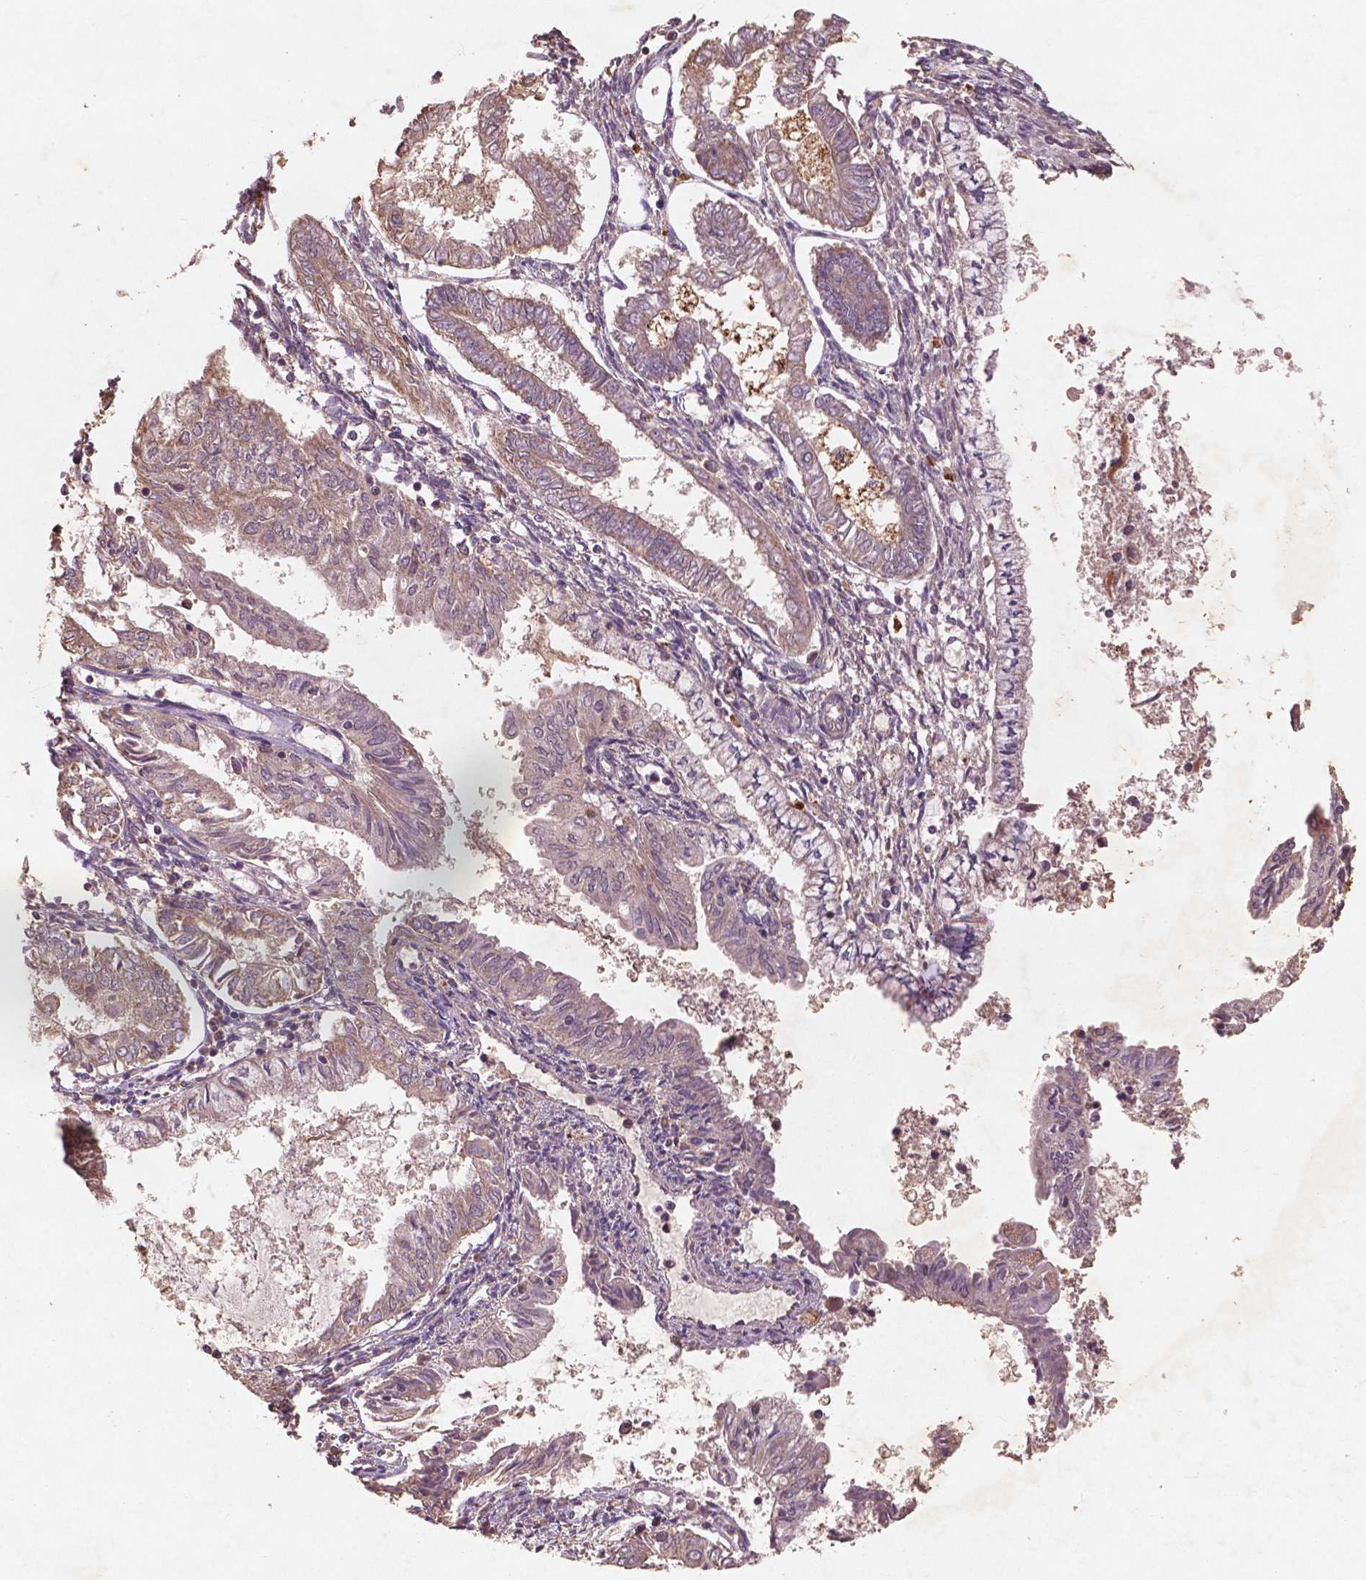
{"staining": {"intensity": "weak", "quantity": "25%-75%", "location": "cytoplasmic/membranous"}, "tissue": "endometrial cancer", "cell_type": "Tumor cells", "image_type": "cancer", "snomed": [{"axis": "morphology", "description": "Adenocarcinoma, NOS"}, {"axis": "topography", "description": "Endometrium"}], "caption": "Endometrial adenocarcinoma was stained to show a protein in brown. There is low levels of weak cytoplasmic/membranous staining in approximately 25%-75% of tumor cells.", "gene": "ST6GALNAC5", "patient": {"sex": "female", "age": 68}}